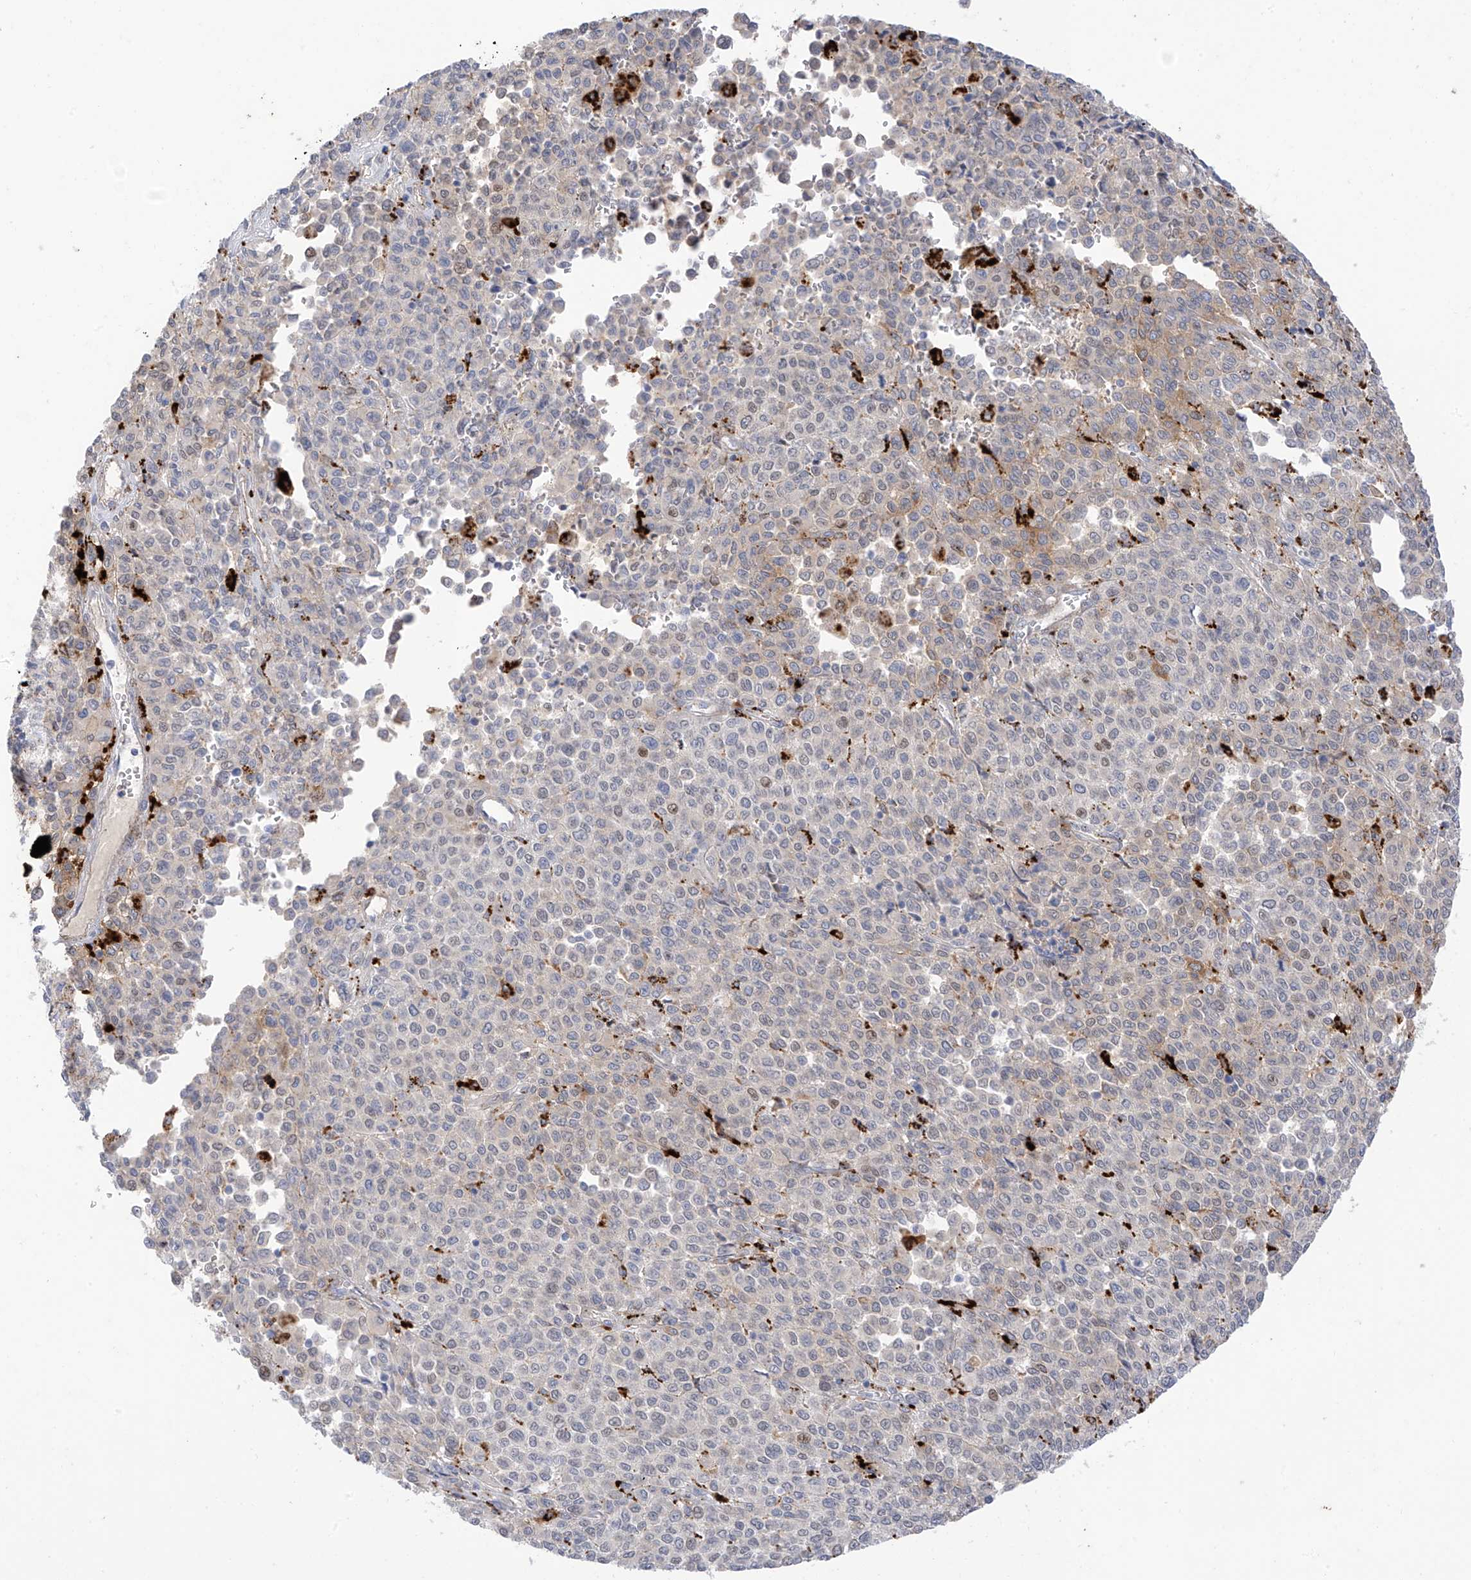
{"staining": {"intensity": "negative", "quantity": "none", "location": "none"}, "tissue": "melanoma", "cell_type": "Tumor cells", "image_type": "cancer", "snomed": [{"axis": "morphology", "description": "Malignant melanoma, Metastatic site"}, {"axis": "topography", "description": "Pancreas"}], "caption": "Tumor cells show no significant protein expression in malignant melanoma (metastatic site).", "gene": "PSPH", "patient": {"sex": "female", "age": 30}}